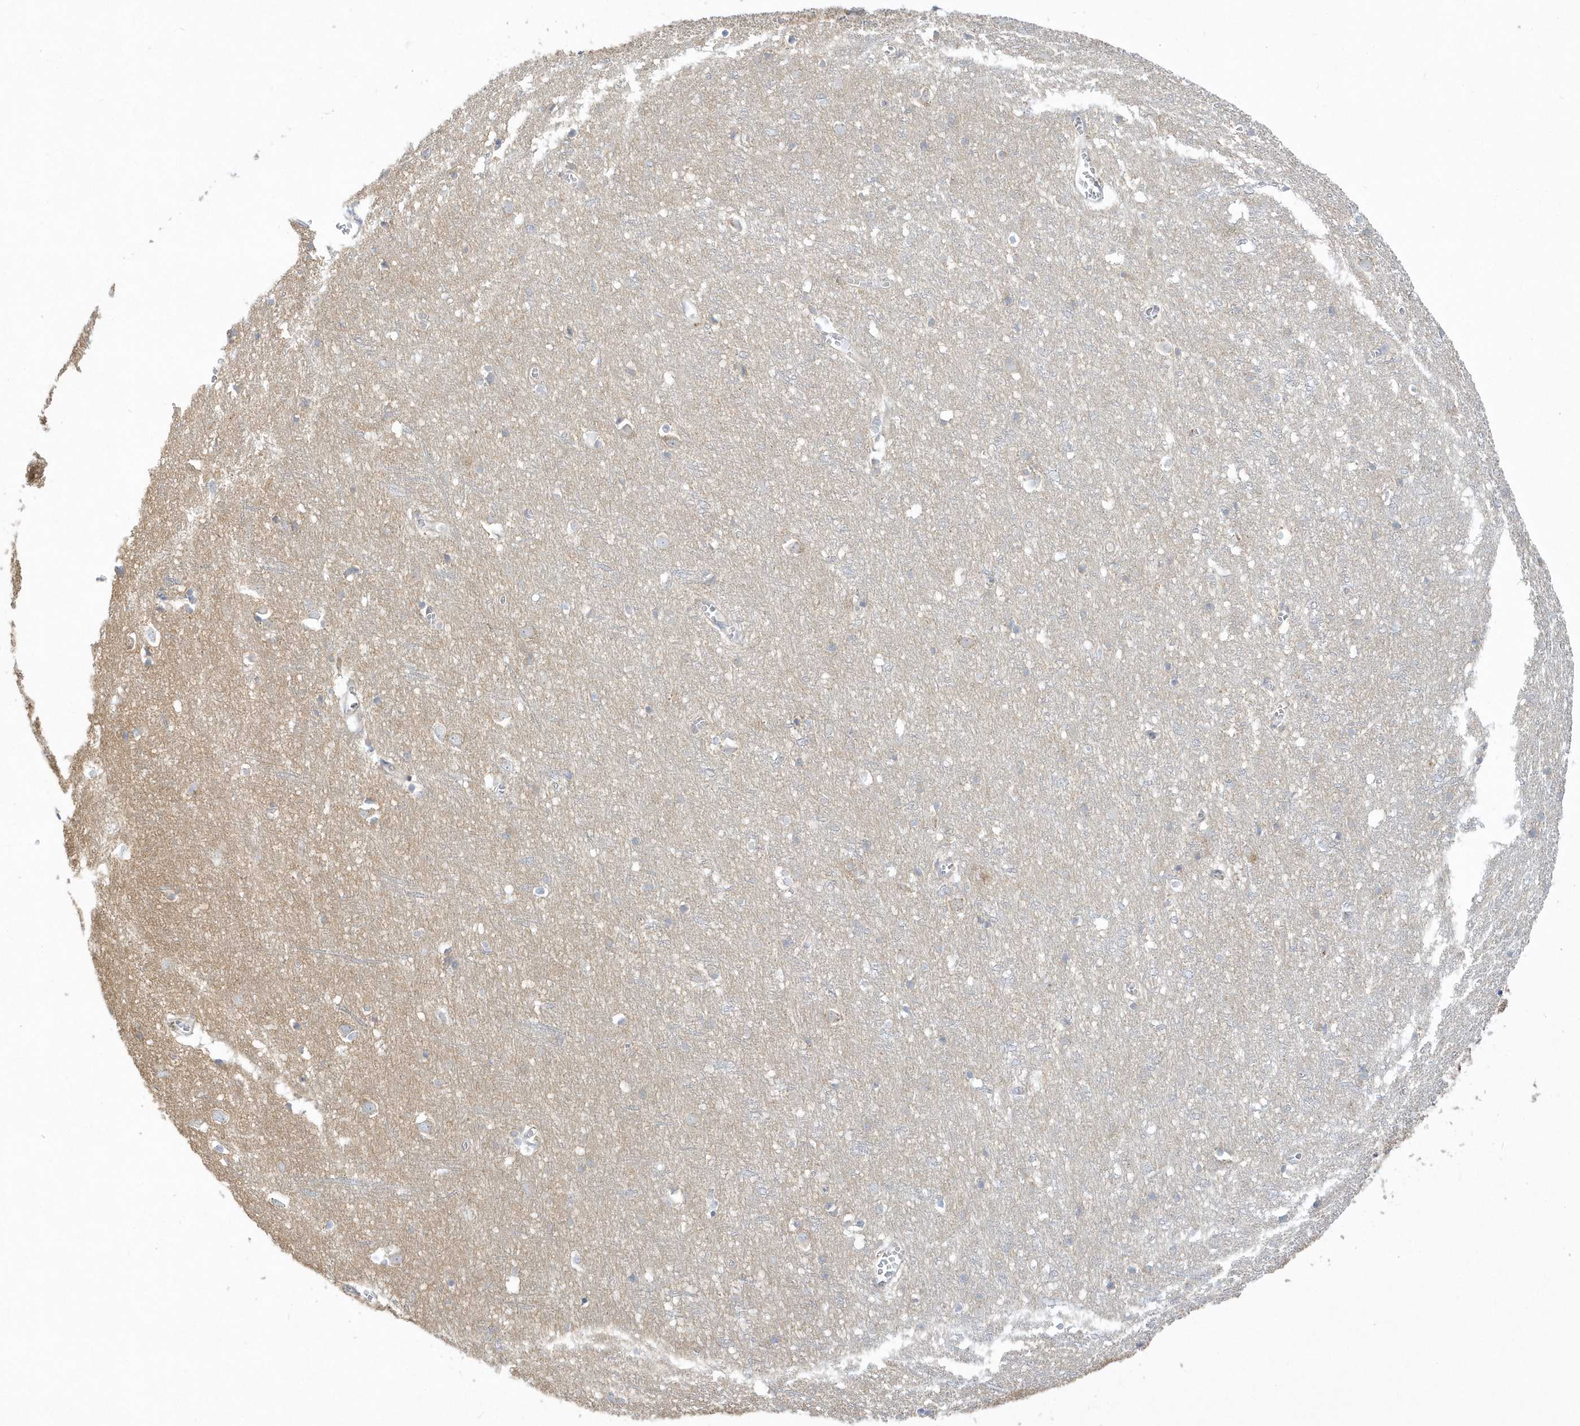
{"staining": {"intensity": "negative", "quantity": "none", "location": "none"}, "tissue": "cerebral cortex", "cell_type": "Endothelial cells", "image_type": "normal", "snomed": [{"axis": "morphology", "description": "Normal tissue, NOS"}, {"axis": "topography", "description": "Cerebral cortex"}], "caption": "Image shows no significant protein positivity in endothelial cells of unremarkable cerebral cortex.", "gene": "DNAJC18", "patient": {"sex": "female", "age": 64}}